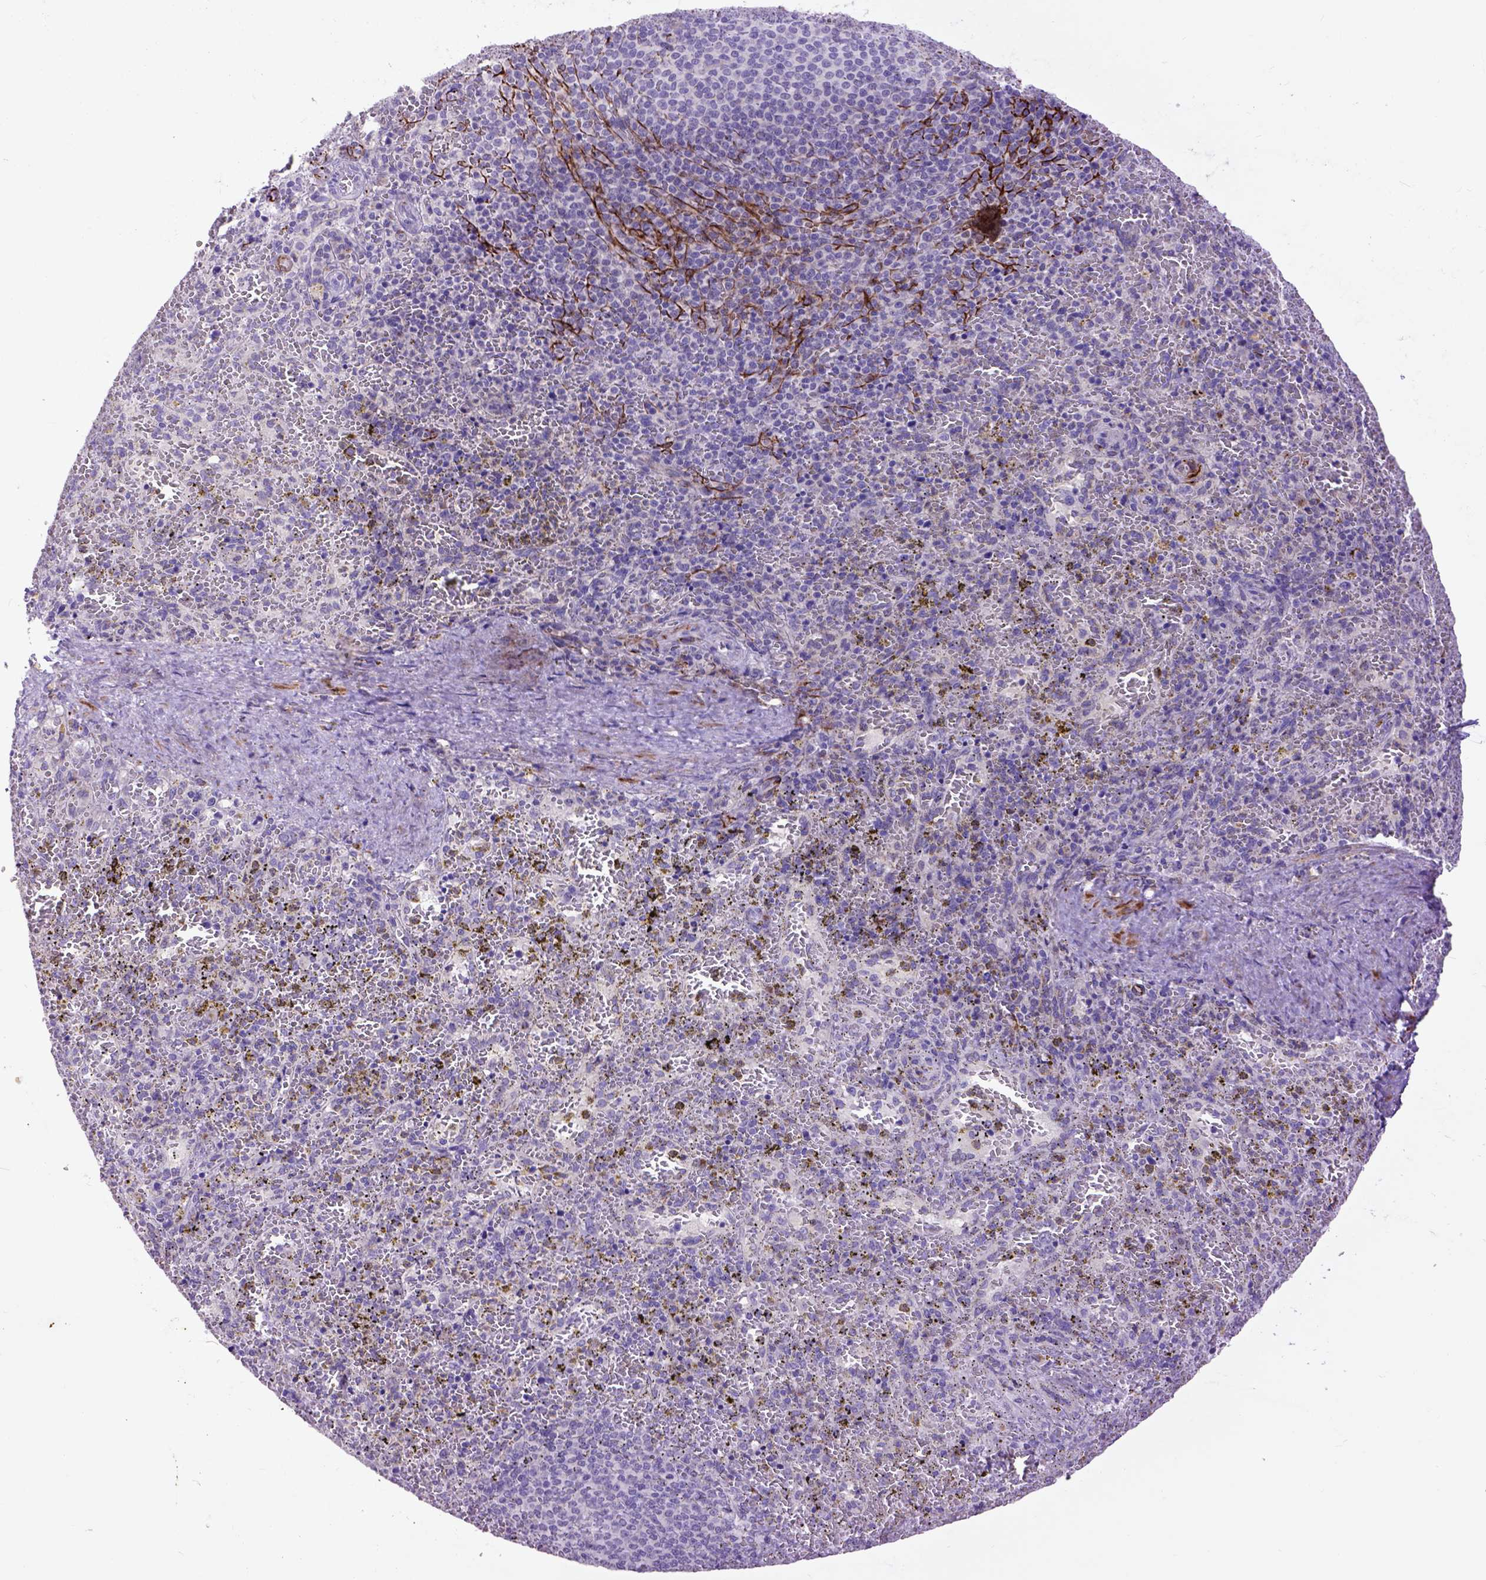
{"staining": {"intensity": "negative", "quantity": "none", "location": "none"}, "tissue": "spleen", "cell_type": "Cells in red pulp", "image_type": "normal", "snomed": [{"axis": "morphology", "description": "Normal tissue, NOS"}, {"axis": "topography", "description": "Spleen"}], "caption": "Immunohistochemical staining of normal spleen reveals no significant expression in cells in red pulp. Nuclei are stained in blue.", "gene": "RAB25", "patient": {"sex": "female", "age": 50}}